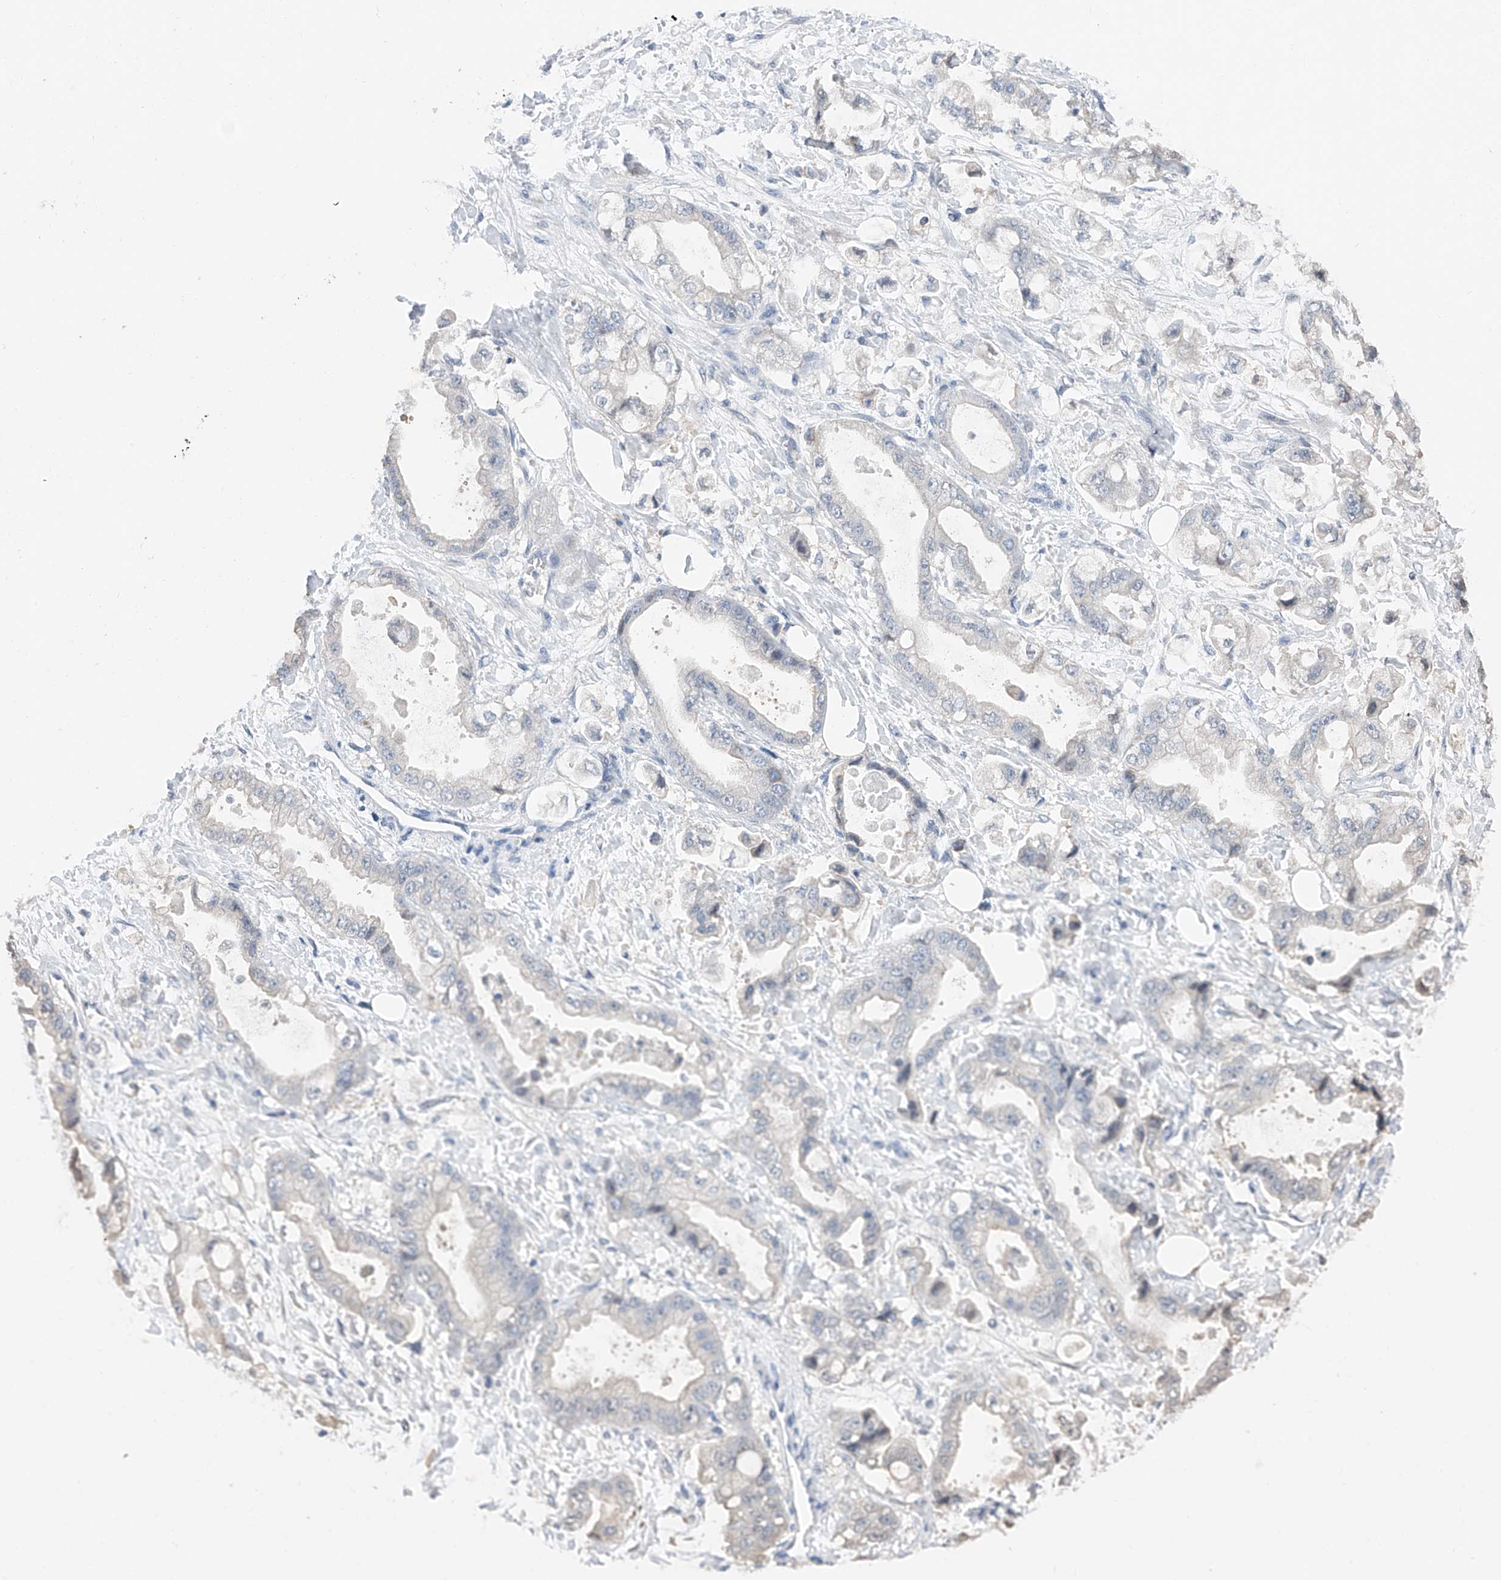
{"staining": {"intensity": "negative", "quantity": "none", "location": "none"}, "tissue": "stomach cancer", "cell_type": "Tumor cells", "image_type": "cancer", "snomed": [{"axis": "morphology", "description": "Adenocarcinoma, NOS"}, {"axis": "topography", "description": "Stomach"}], "caption": "Tumor cells show no significant protein staining in adenocarcinoma (stomach).", "gene": "FUCA2", "patient": {"sex": "male", "age": 62}}